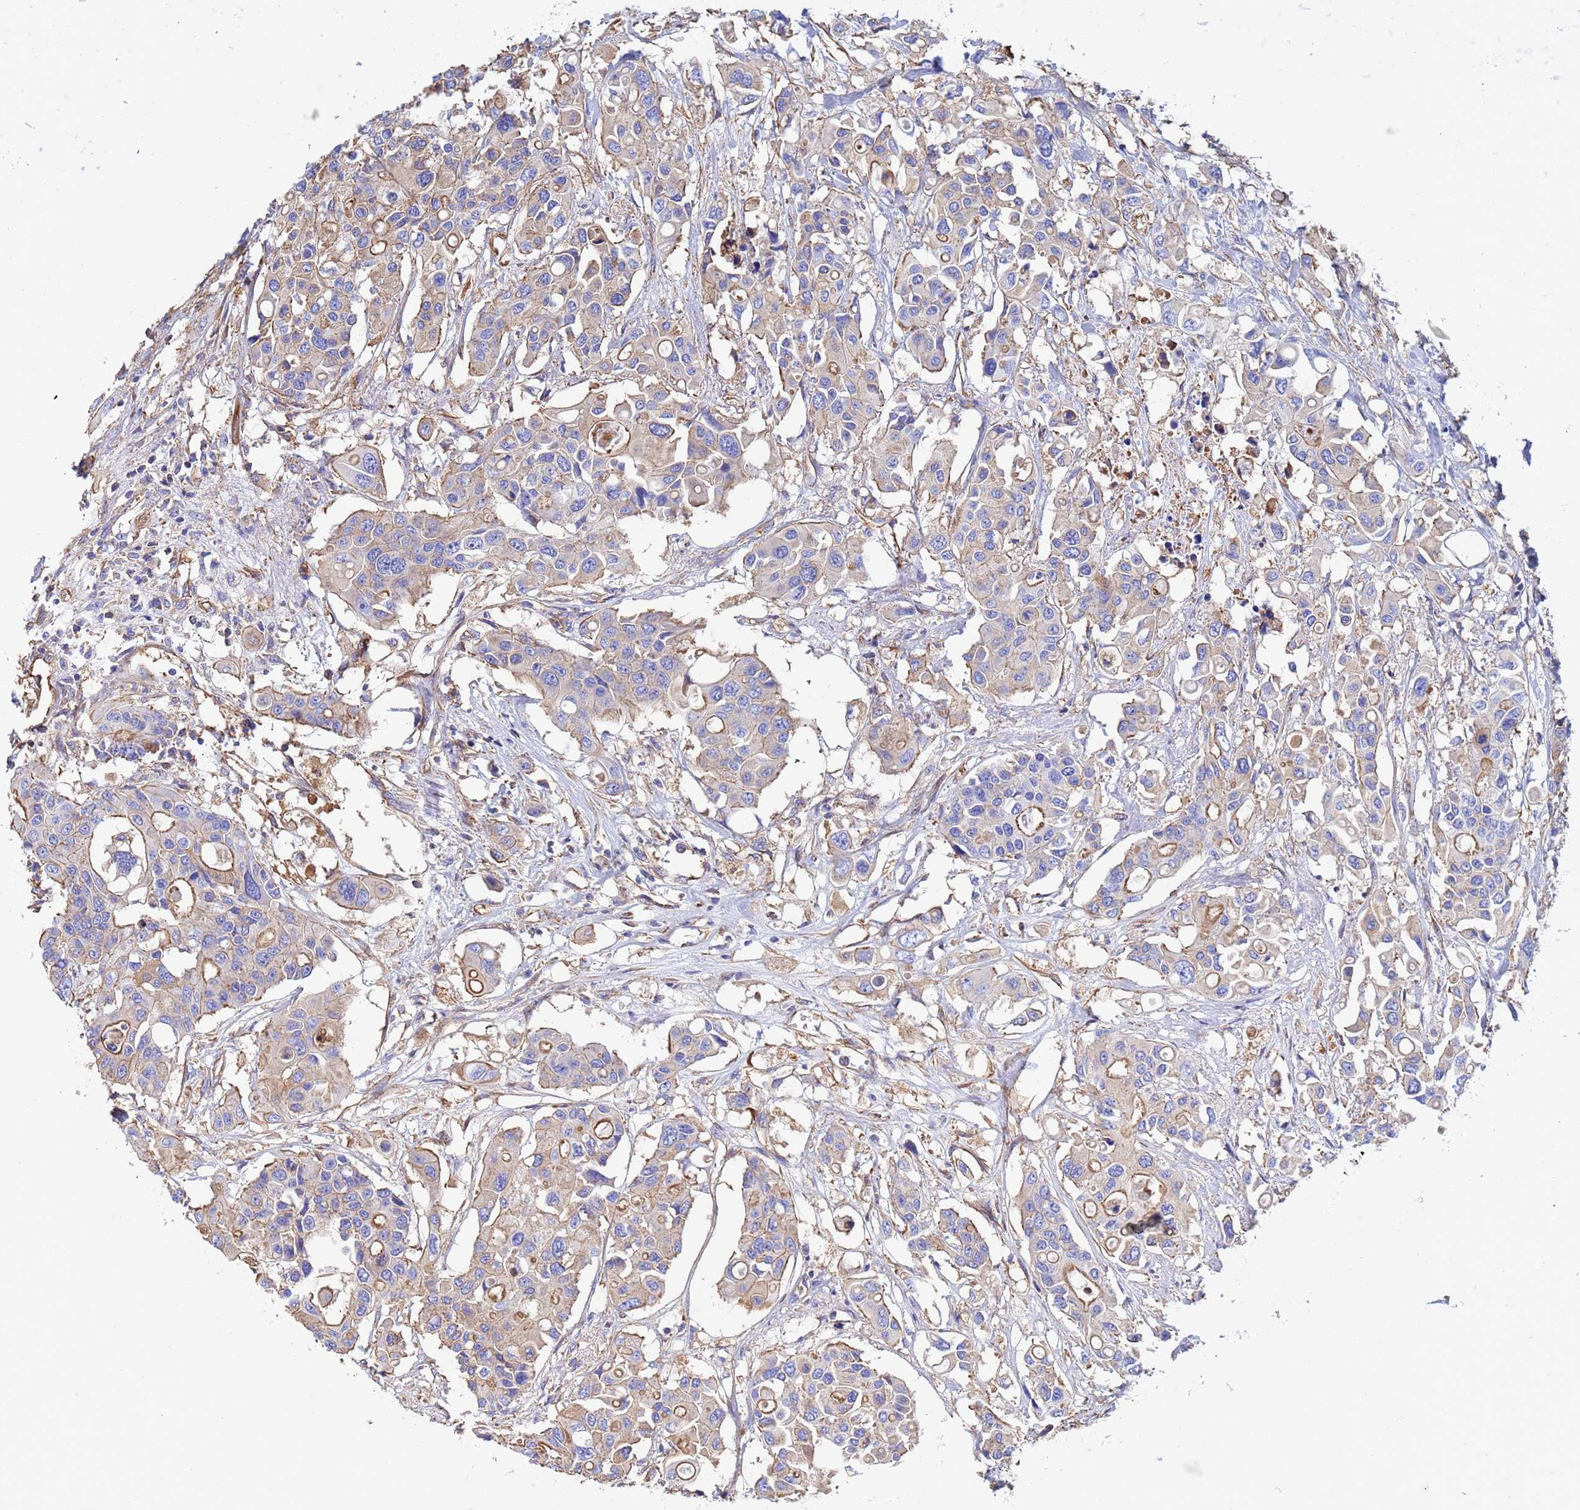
{"staining": {"intensity": "moderate", "quantity": "25%-75%", "location": "cytoplasmic/membranous"}, "tissue": "colorectal cancer", "cell_type": "Tumor cells", "image_type": "cancer", "snomed": [{"axis": "morphology", "description": "Adenocarcinoma, NOS"}, {"axis": "topography", "description": "Colon"}], "caption": "This histopathology image exhibits IHC staining of human adenocarcinoma (colorectal), with medium moderate cytoplasmic/membranous expression in about 25%-75% of tumor cells.", "gene": "MYL12A", "patient": {"sex": "male", "age": 77}}